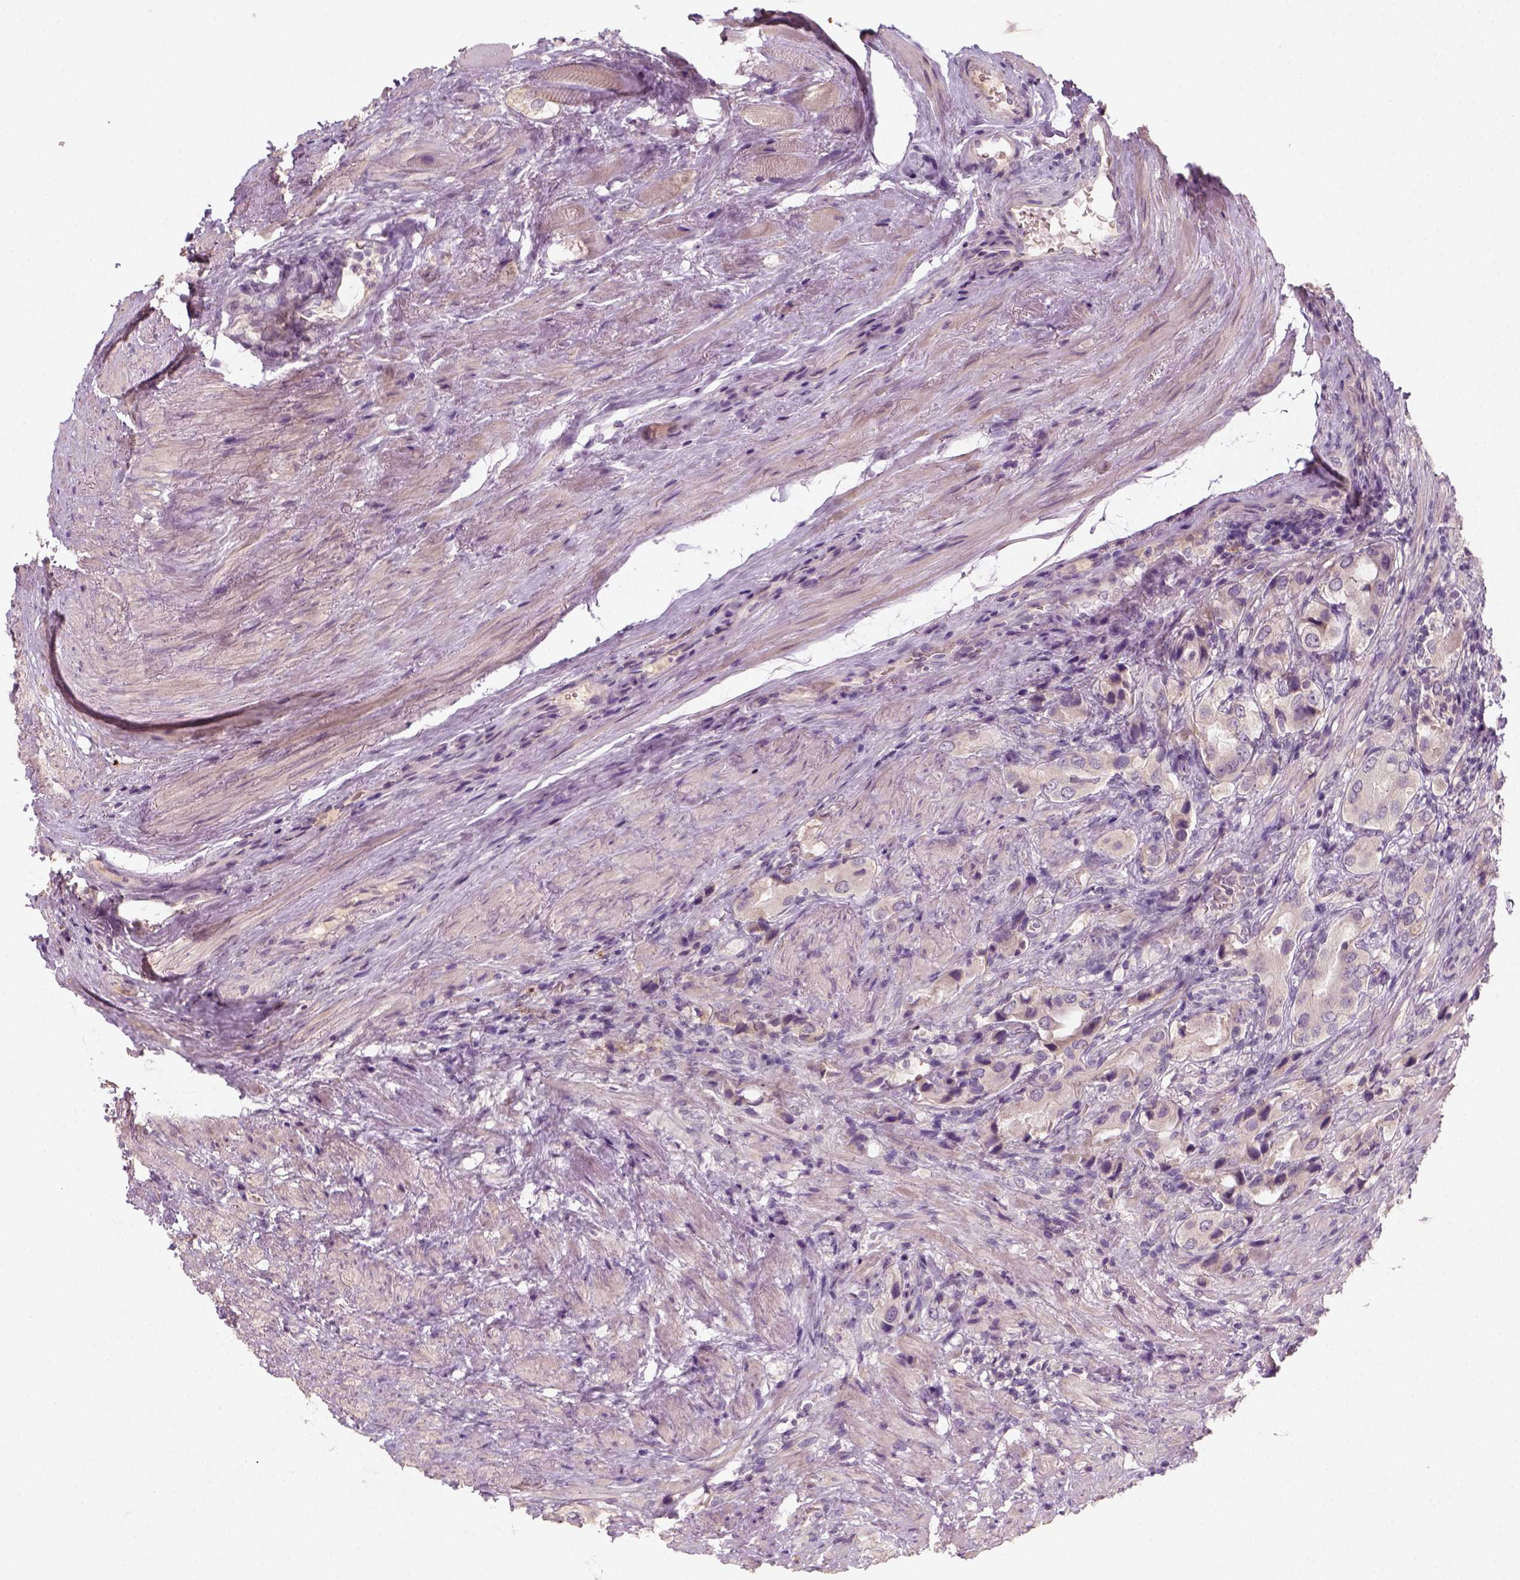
{"staining": {"intensity": "weak", "quantity": "<25%", "location": "cytoplasmic/membranous"}, "tissue": "prostate cancer", "cell_type": "Tumor cells", "image_type": "cancer", "snomed": [{"axis": "morphology", "description": "Adenocarcinoma, NOS"}, {"axis": "topography", "description": "Prostate"}], "caption": "Tumor cells show no significant protein positivity in prostate adenocarcinoma.", "gene": "AQP9", "patient": {"sex": "male", "age": 63}}